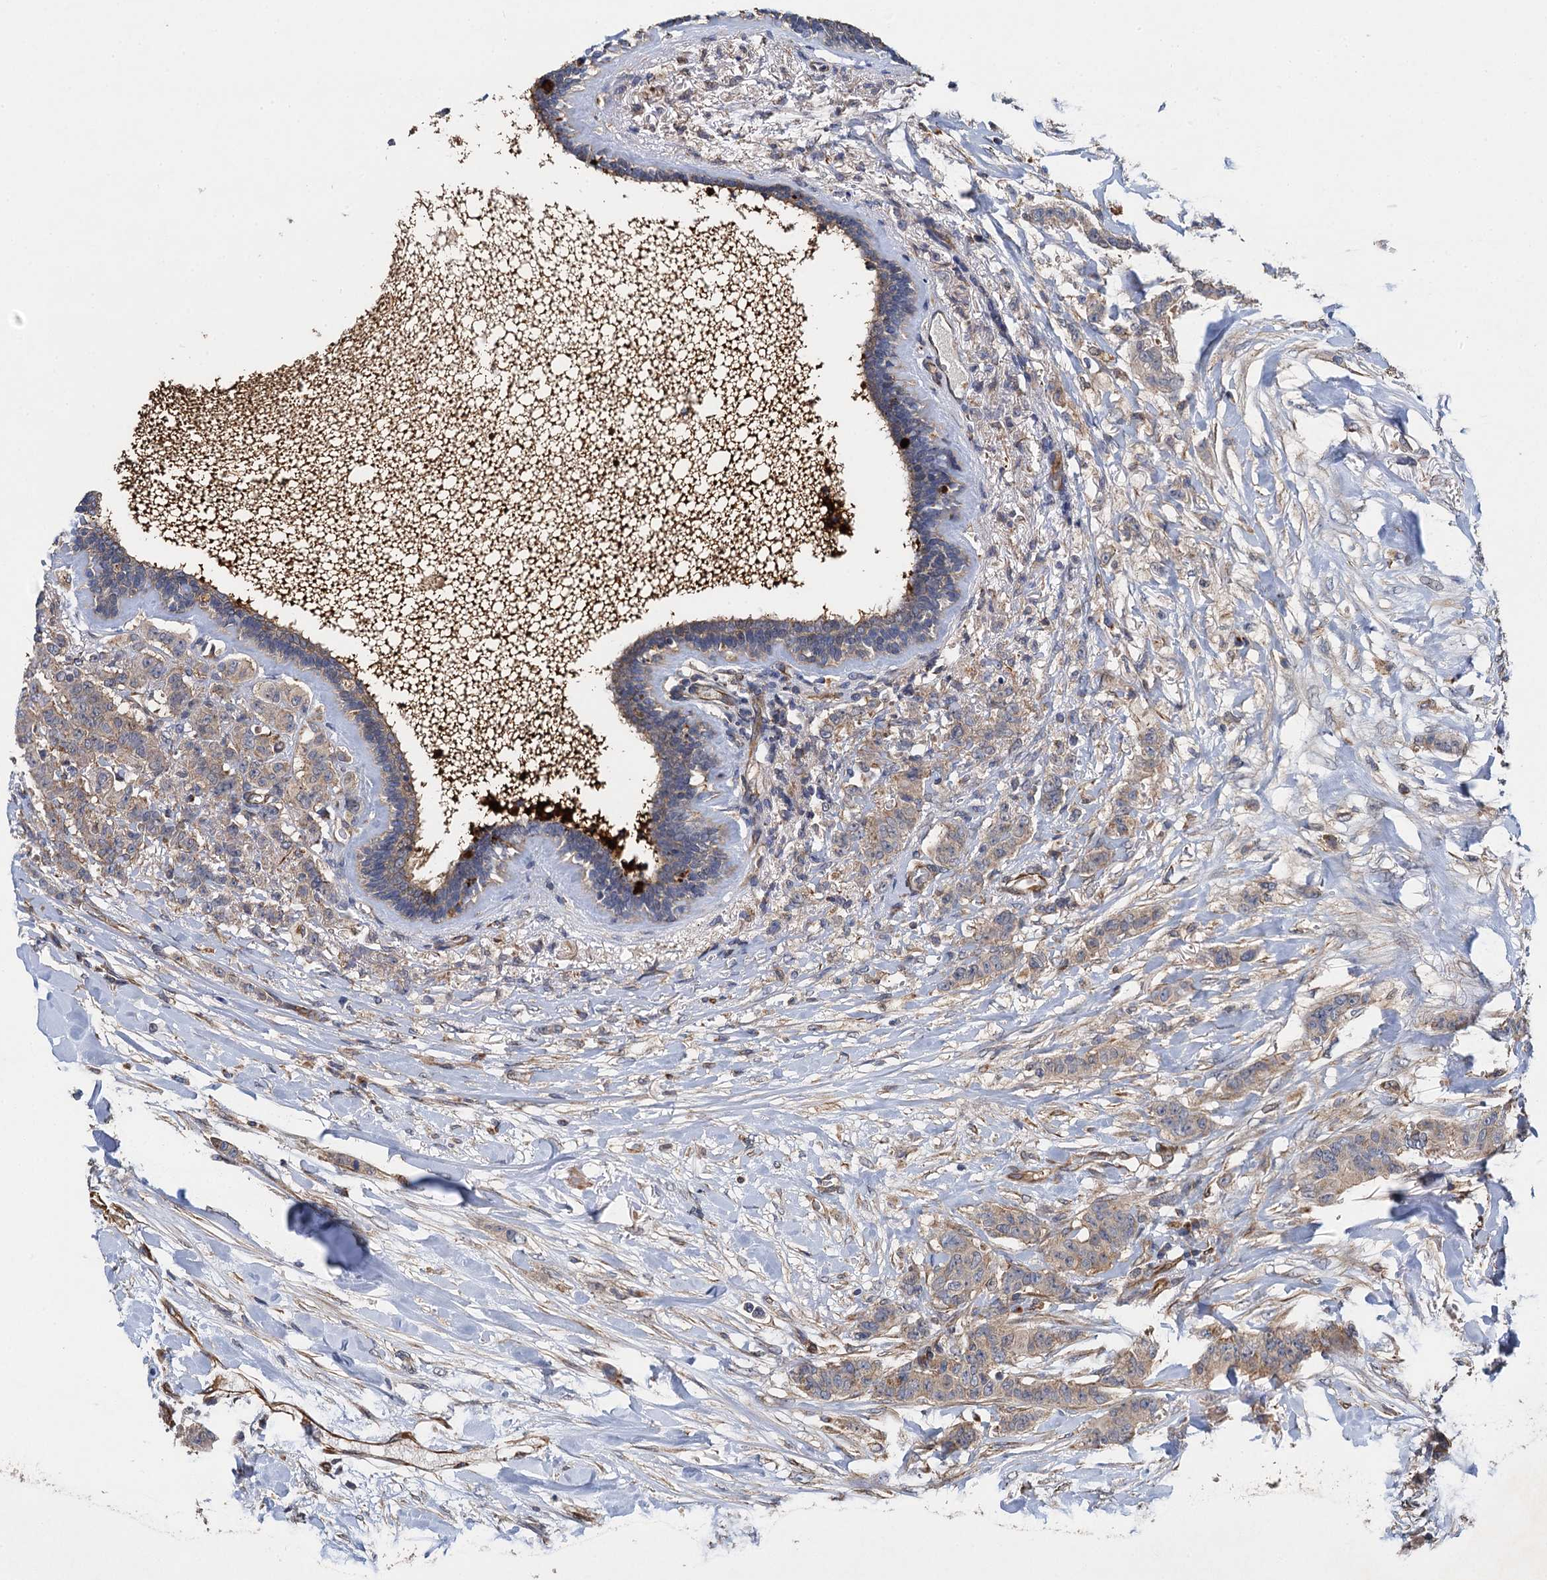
{"staining": {"intensity": "weak", "quantity": "<25%", "location": "cytoplasmic/membranous"}, "tissue": "breast cancer", "cell_type": "Tumor cells", "image_type": "cancer", "snomed": [{"axis": "morphology", "description": "Duct carcinoma"}, {"axis": "topography", "description": "Breast"}], "caption": "Protein analysis of breast cancer (invasive ductal carcinoma) demonstrates no significant expression in tumor cells.", "gene": "PJA2", "patient": {"sex": "female", "age": 40}}